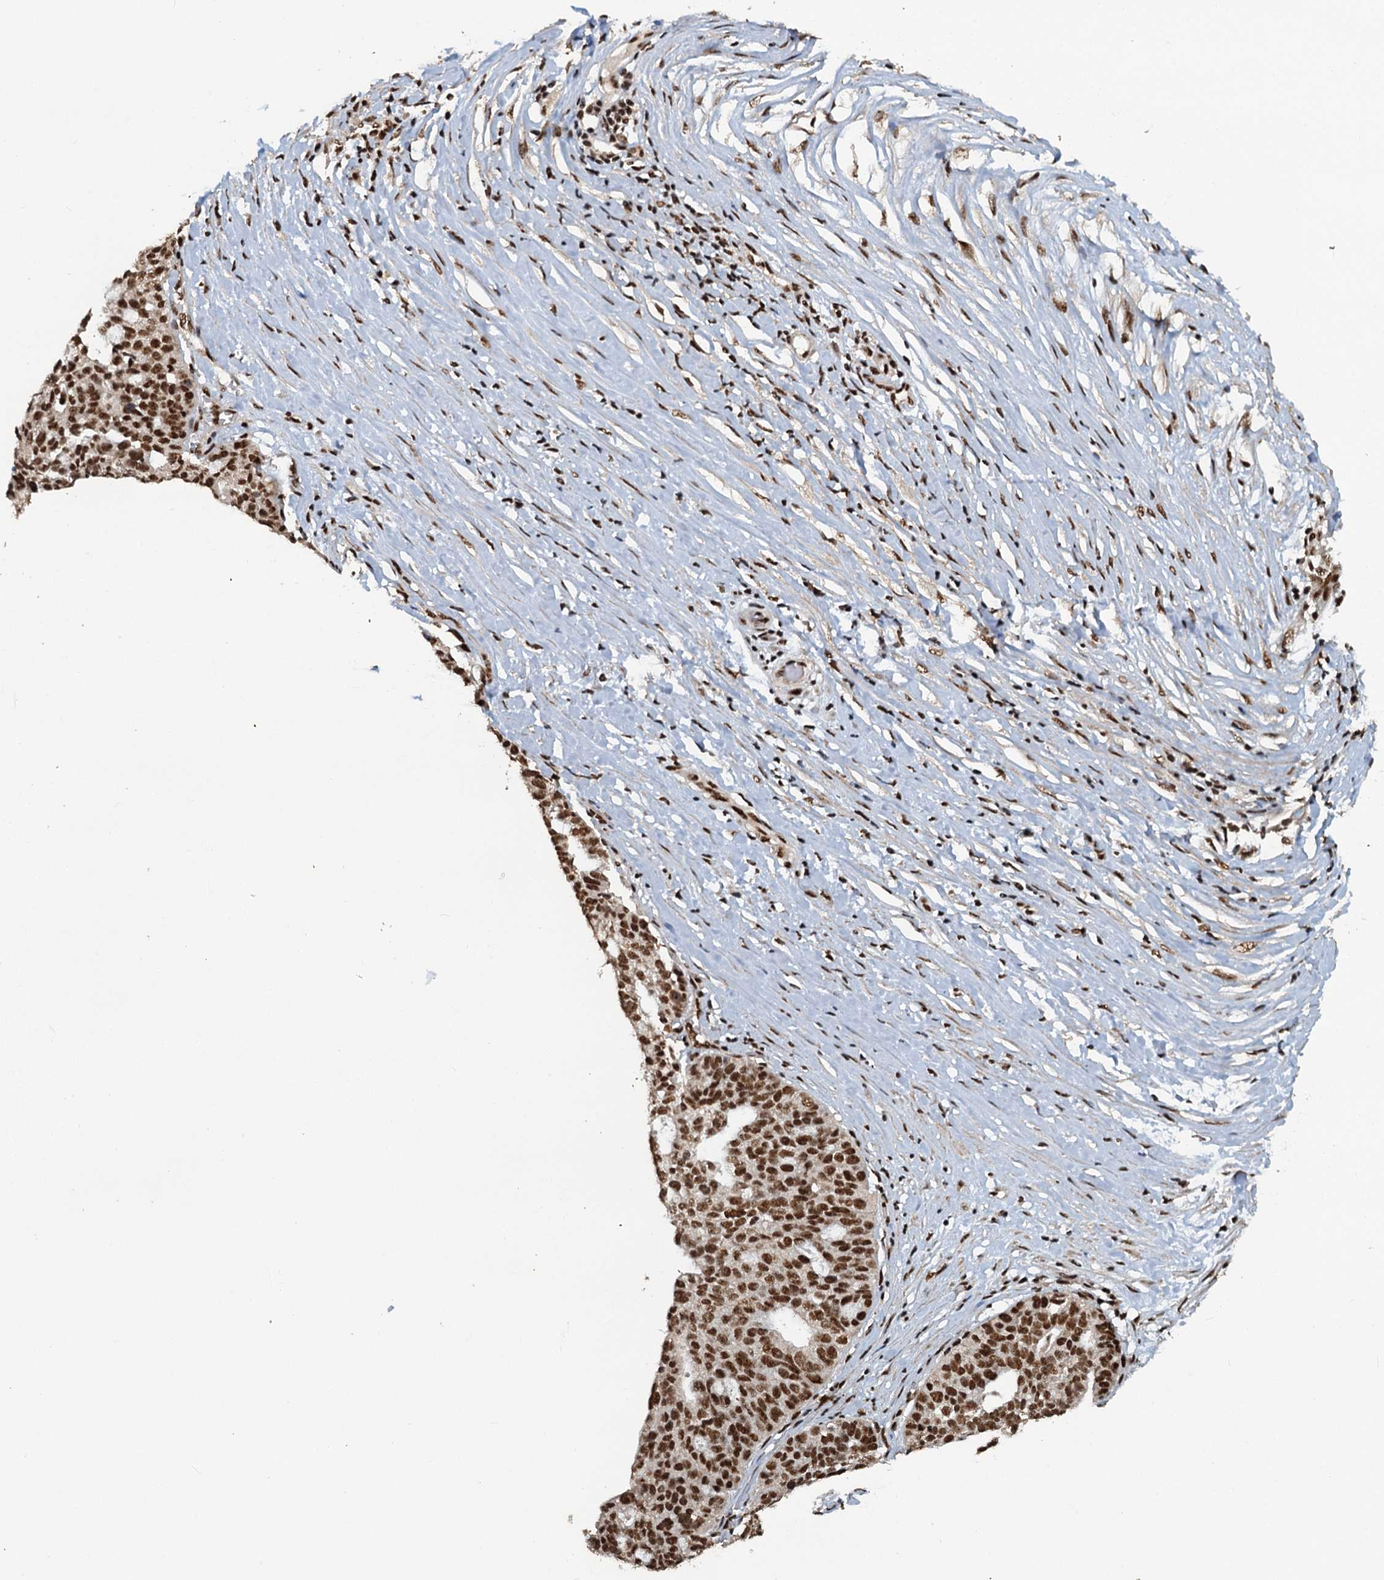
{"staining": {"intensity": "strong", "quantity": ">75%", "location": "nuclear"}, "tissue": "ovarian cancer", "cell_type": "Tumor cells", "image_type": "cancer", "snomed": [{"axis": "morphology", "description": "Cystadenocarcinoma, serous, NOS"}, {"axis": "topography", "description": "Ovary"}], "caption": "Strong nuclear protein staining is present in about >75% of tumor cells in serous cystadenocarcinoma (ovarian). Immunohistochemistry stains the protein in brown and the nuclei are stained blue.", "gene": "ZC3H18", "patient": {"sex": "female", "age": 59}}